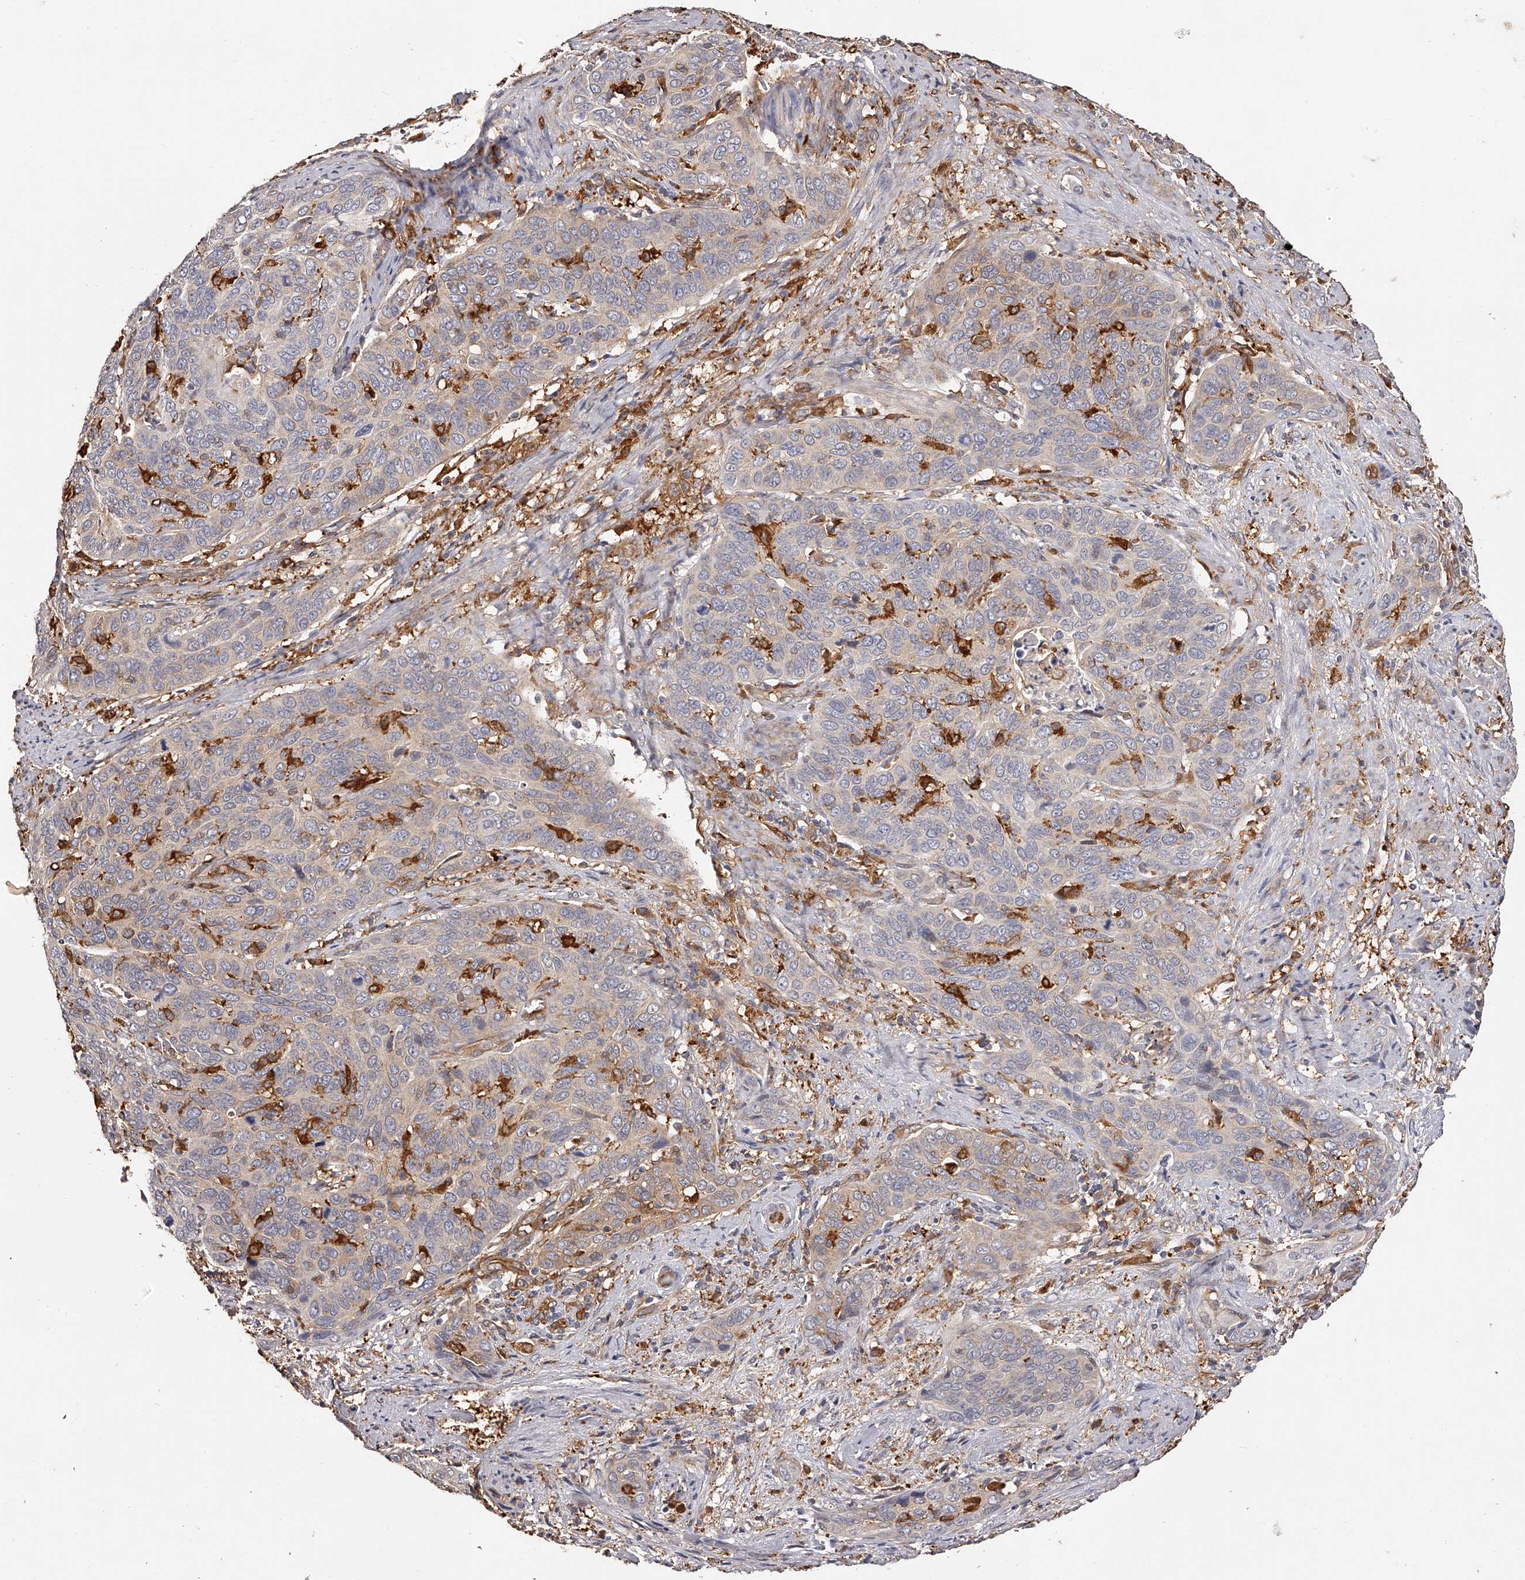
{"staining": {"intensity": "weak", "quantity": "25%-75%", "location": "cytoplasmic/membranous"}, "tissue": "cervical cancer", "cell_type": "Tumor cells", "image_type": "cancer", "snomed": [{"axis": "morphology", "description": "Squamous cell carcinoma, NOS"}, {"axis": "topography", "description": "Cervix"}], "caption": "IHC staining of cervical squamous cell carcinoma, which shows low levels of weak cytoplasmic/membranous staining in about 25%-75% of tumor cells indicating weak cytoplasmic/membranous protein staining. The staining was performed using DAB (3,3'-diaminobenzidine) (brown) for protein detection and nuclei were counterstained in hematoxylin (blue).", "gene": "LAP3", "patient": {"sex": "female", "age": 60}}